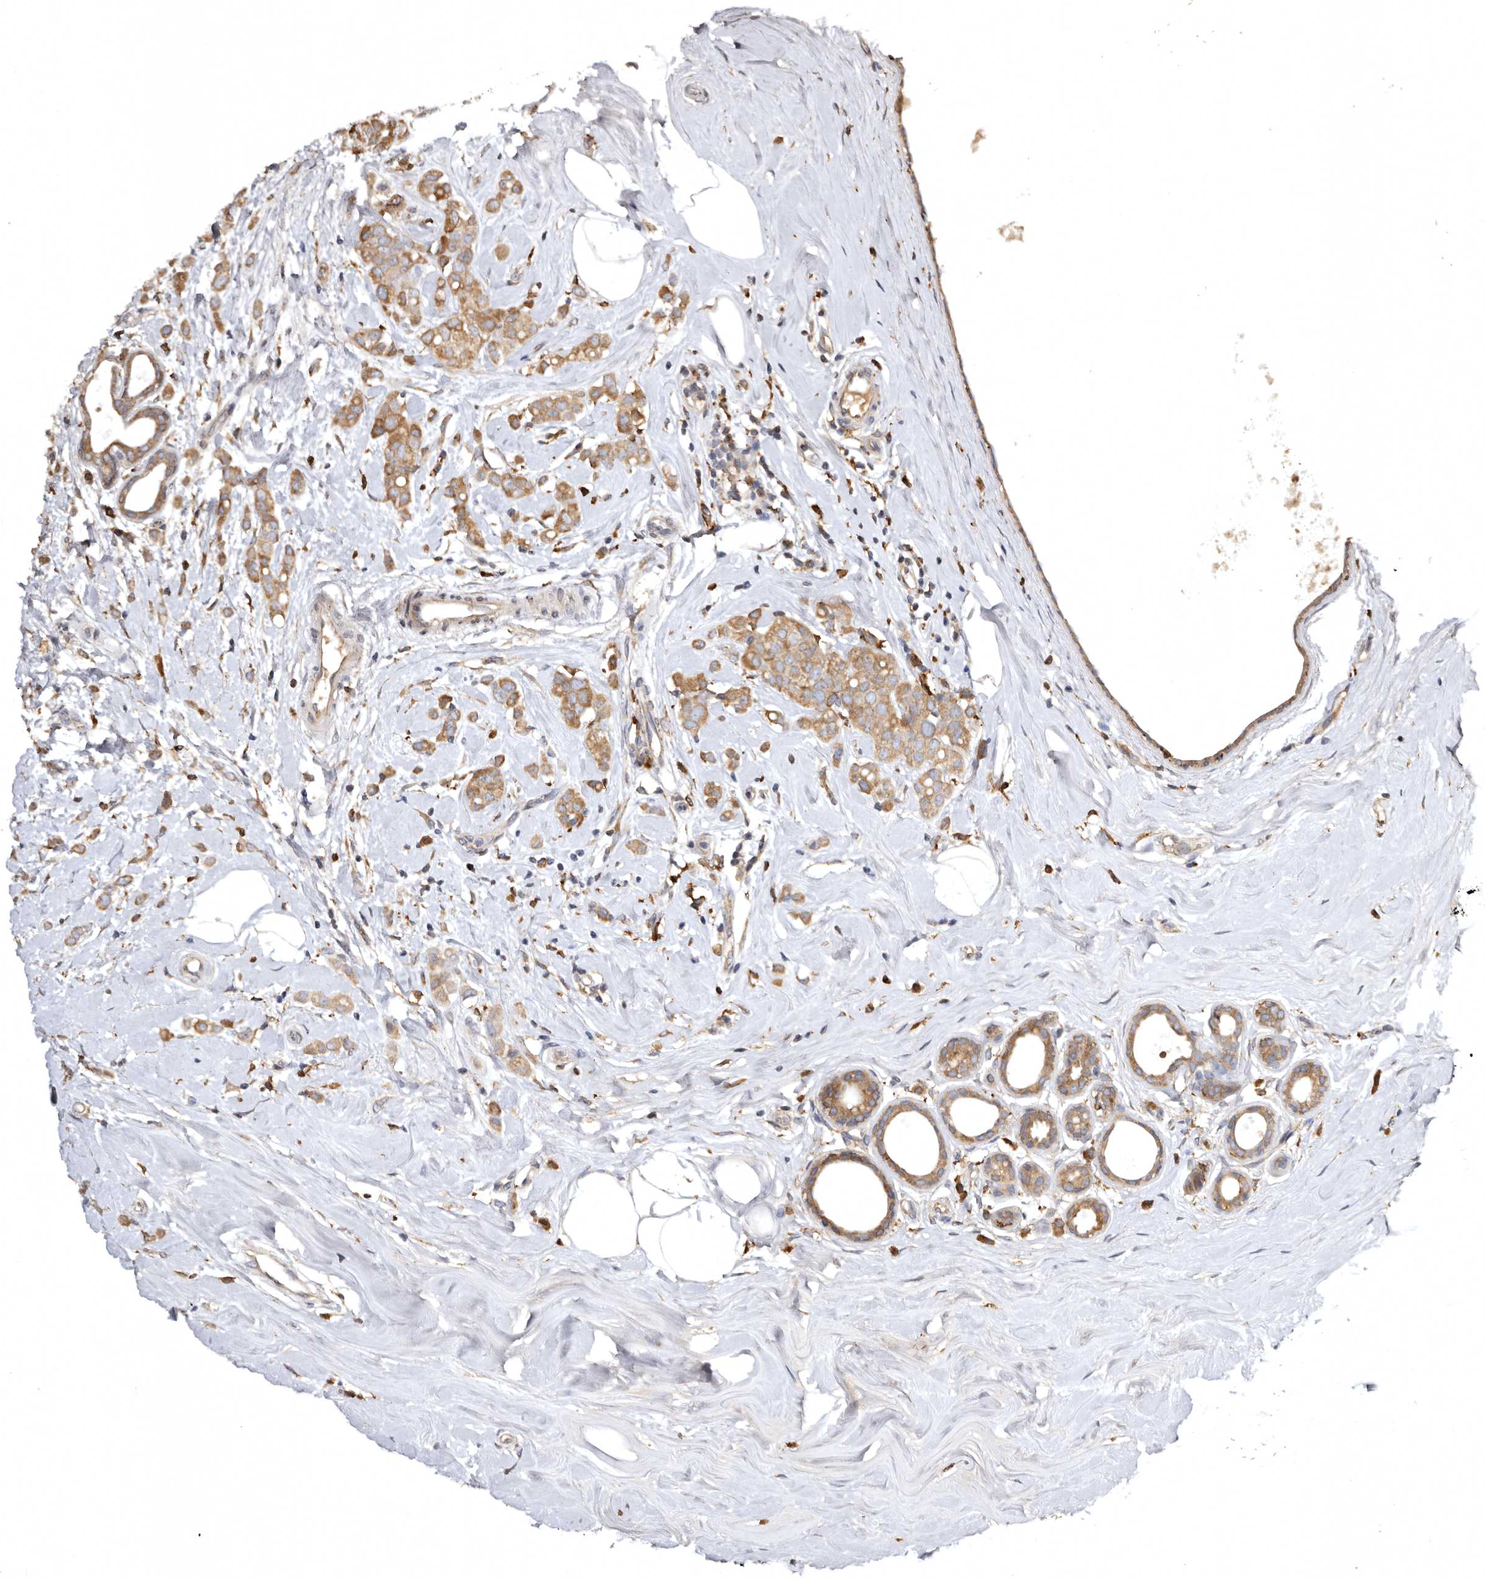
{"staining": {"intensity": "moderate", "quantity": ">75%", "location": "cytoplasmic/membranous"}, "tissue": "breast cancer", "cell_type": "Tumor cells", "image_type": "cancer", "snomed": [{"axis": "morphology", "description": "Lobular carcinoma"}, {"axis": "topography", "description": "Breast"}], "caption": "This image displays immunohistochemistry (IHC) staining of breast cancer, with medium moderate cytoplasmic/membranous positivity in approximately >75% of tumor cells.", "gene": "INKA2", "patient": {"sex": "female", "age": 47}}